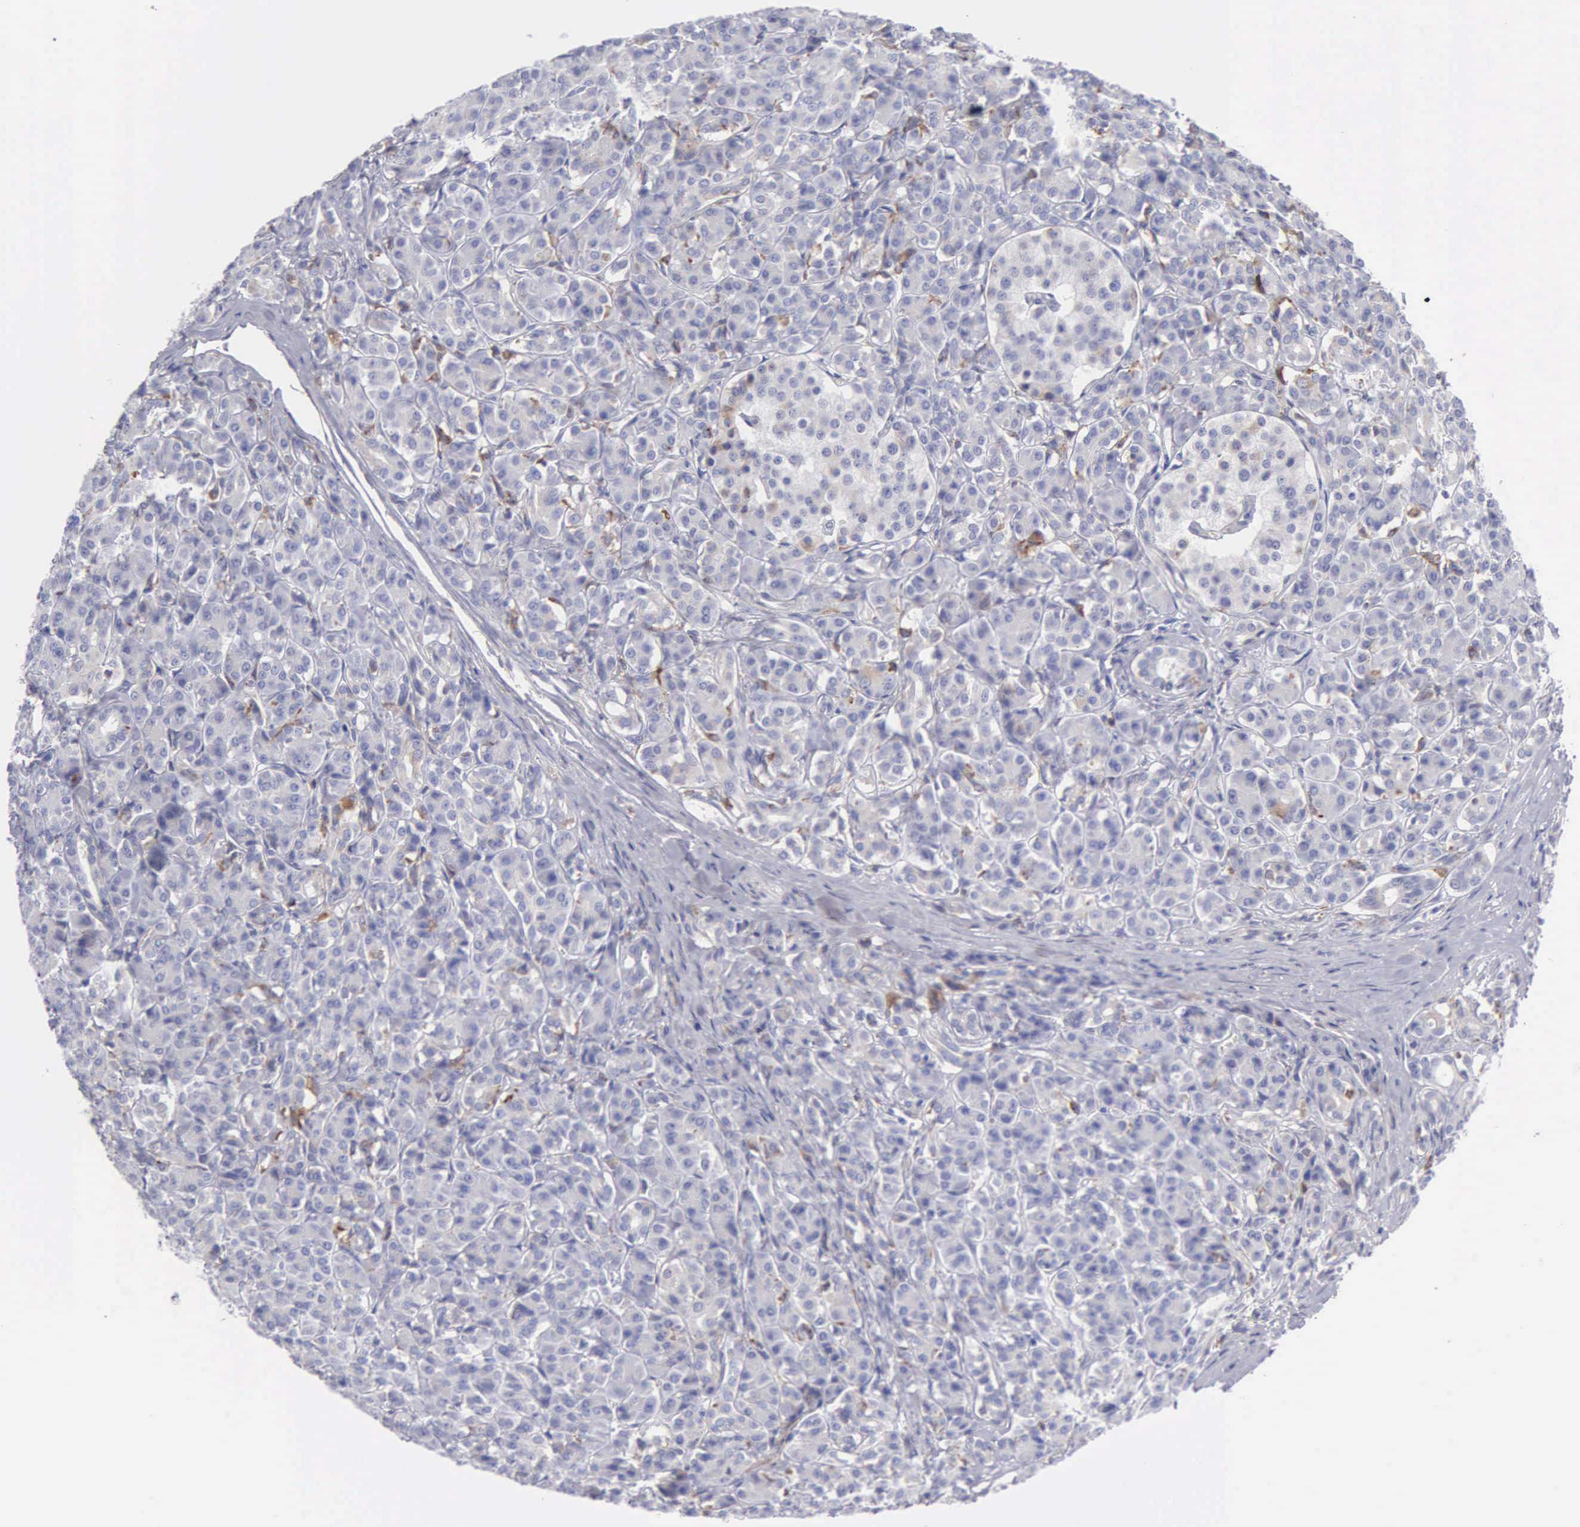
{"staining": {"intensity": "negative", "quantity": "none", "location": "none"}, "tissue": "pancreas", "cell_type": "Exocrine glandular cells", "image_type": "normal", "snomed": [{"axis": "morphology", "description": "Normal tissue, NOS"}, {"axis": "topography", "description": "Lymph node"}, {"axis": "topography", "description": "Pancreas"}], "caption": "This is an immunohistochemistry photomicrograph of unremarkable human pancreas. There is no expression in exocrine glandular cells.", "gene": "TYRP1", "patient": {"sex": "male", "age": 59}}